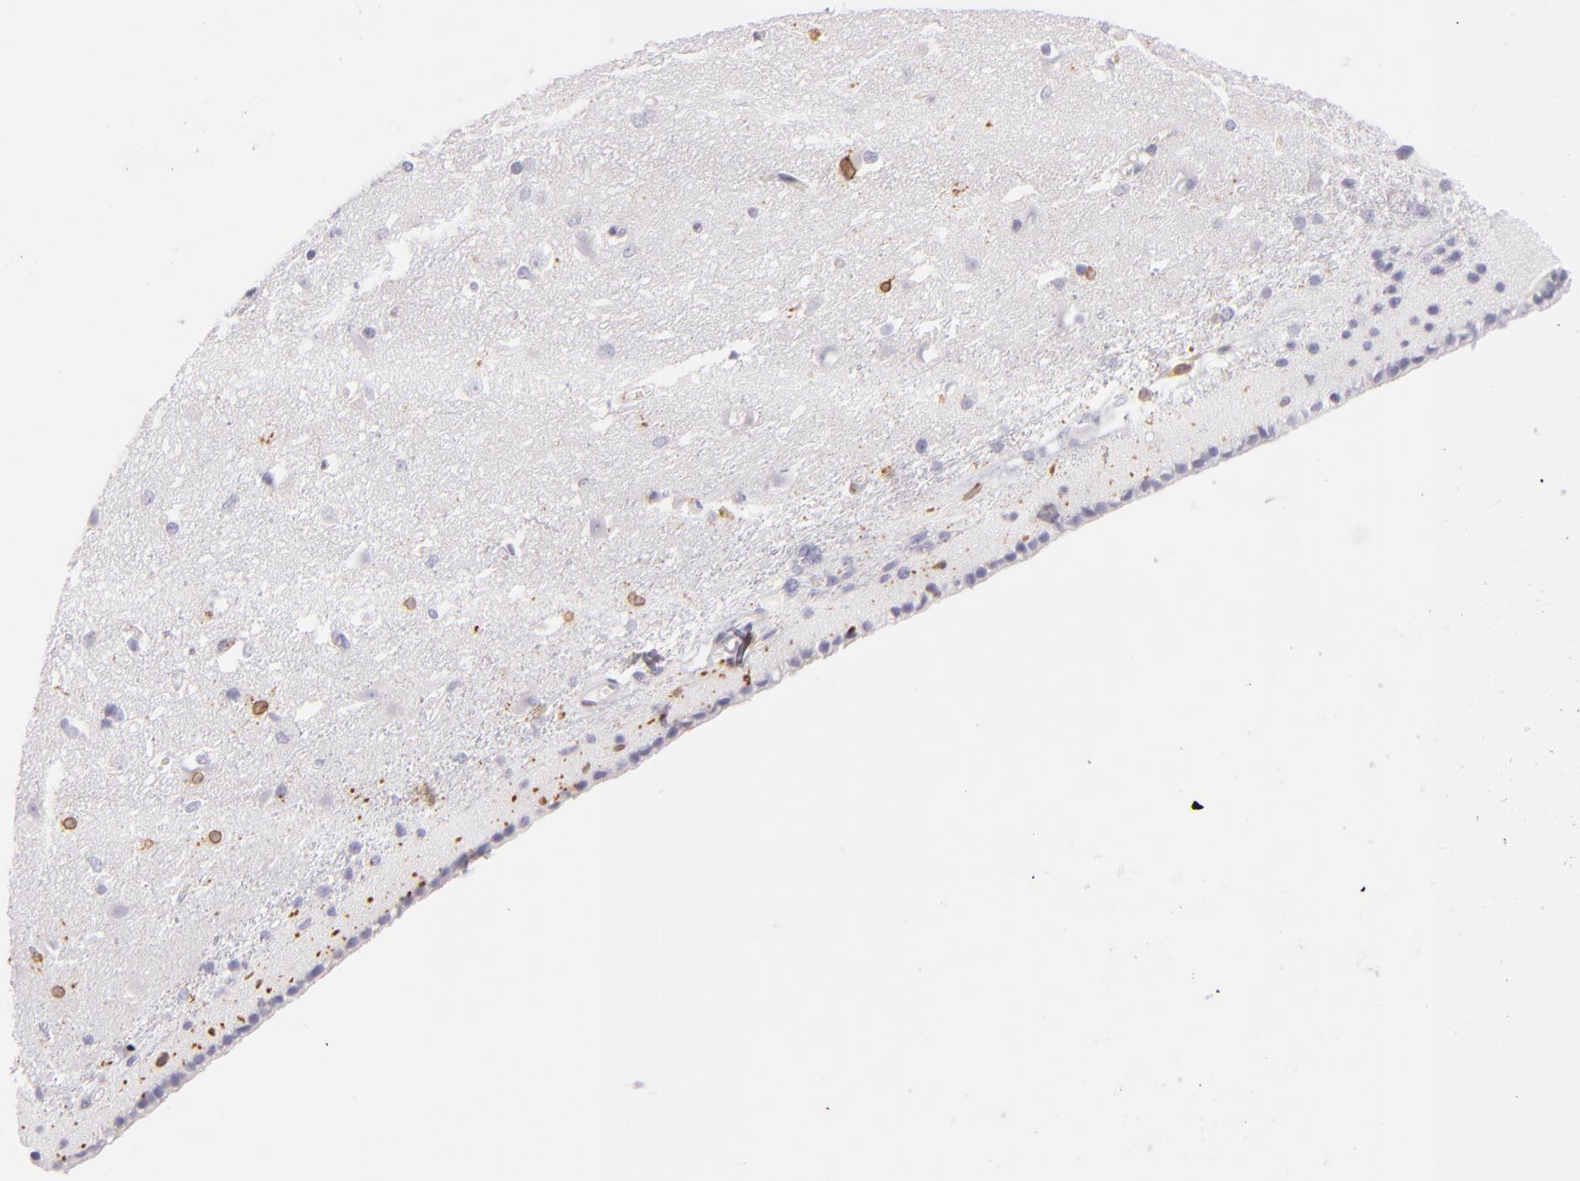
{"staining": {"intensity": "moderate", "quantity": "<25%", "location": "cytoplasmic/membranous"}, "tissue": "caudate", "cell_type": "Glial cells", "image_type": "normal", "snomed": [{"axis": "morphology", "description": "Normal tissue, NOS"}, {"axis": "topography", "description": "Lateral ventricle wall"}], "caption": "Glial cells demonstrate low levels of moderate cytoplasmic/membranous staining in about <25% of cells in benign human caudate.", "gene": "CD74", "patient": {"sex": "female", "age": 19}}